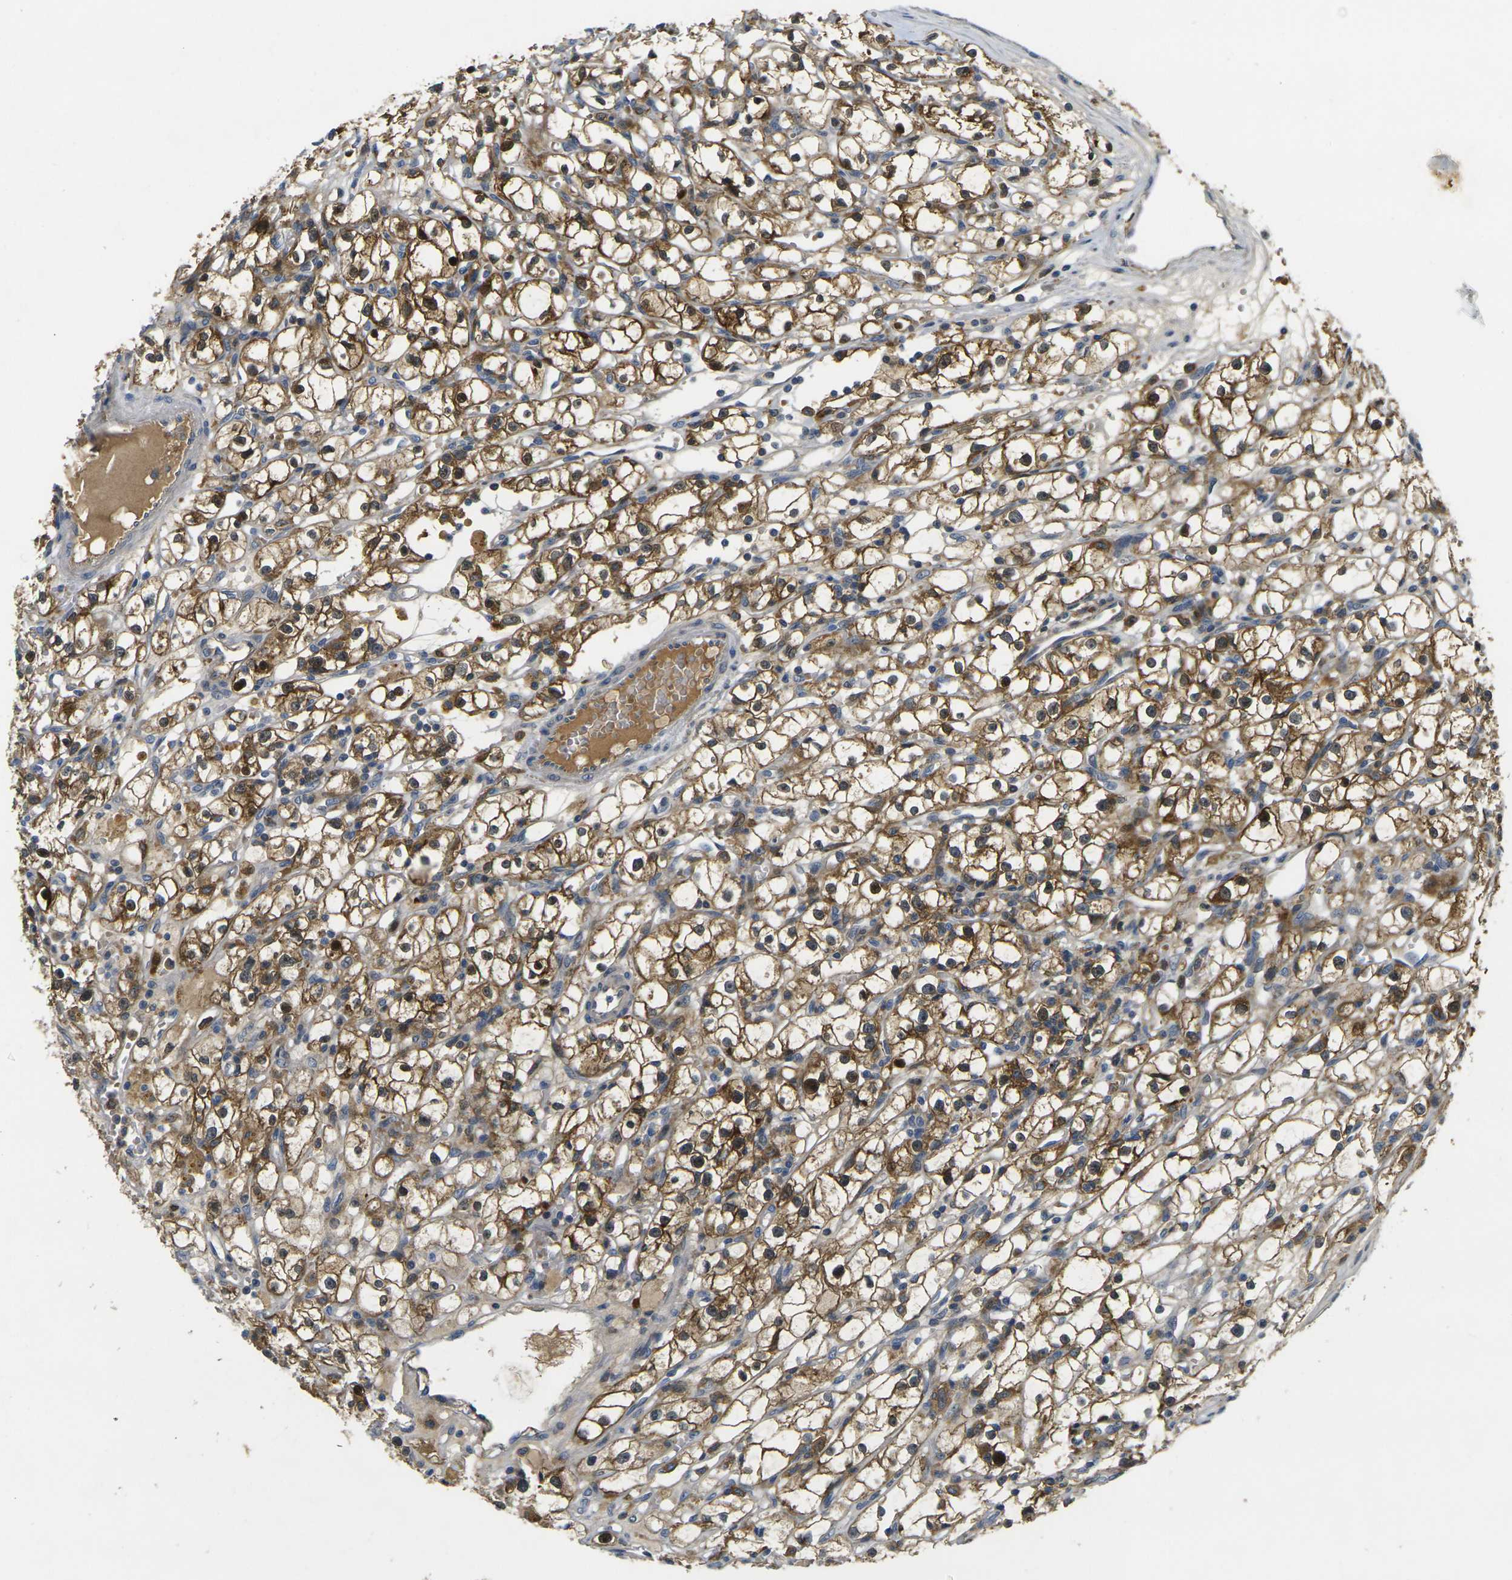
{"staining": {"intensity": "strong", "quantity": ">75%", "location": "cytoplasmic/membranous,nuclear"}, "tissue": "renal cancer", "cell_type": "Tumor cells", "image_type": "cancer", "snomed": [{"axis": "morphology", "description": "Adenocarcinoma, NOS"}, {"axis": "topography", "description": "Kidney"}], "caption": "Renal adenocarcinoma stained with a brown dye displays strong cytoplasmic/membranous and nuclear positive positivity in approximately >75% of tumor cells.", "gene": "PIGL", "patient": {"sex": "male", "age": 56}}